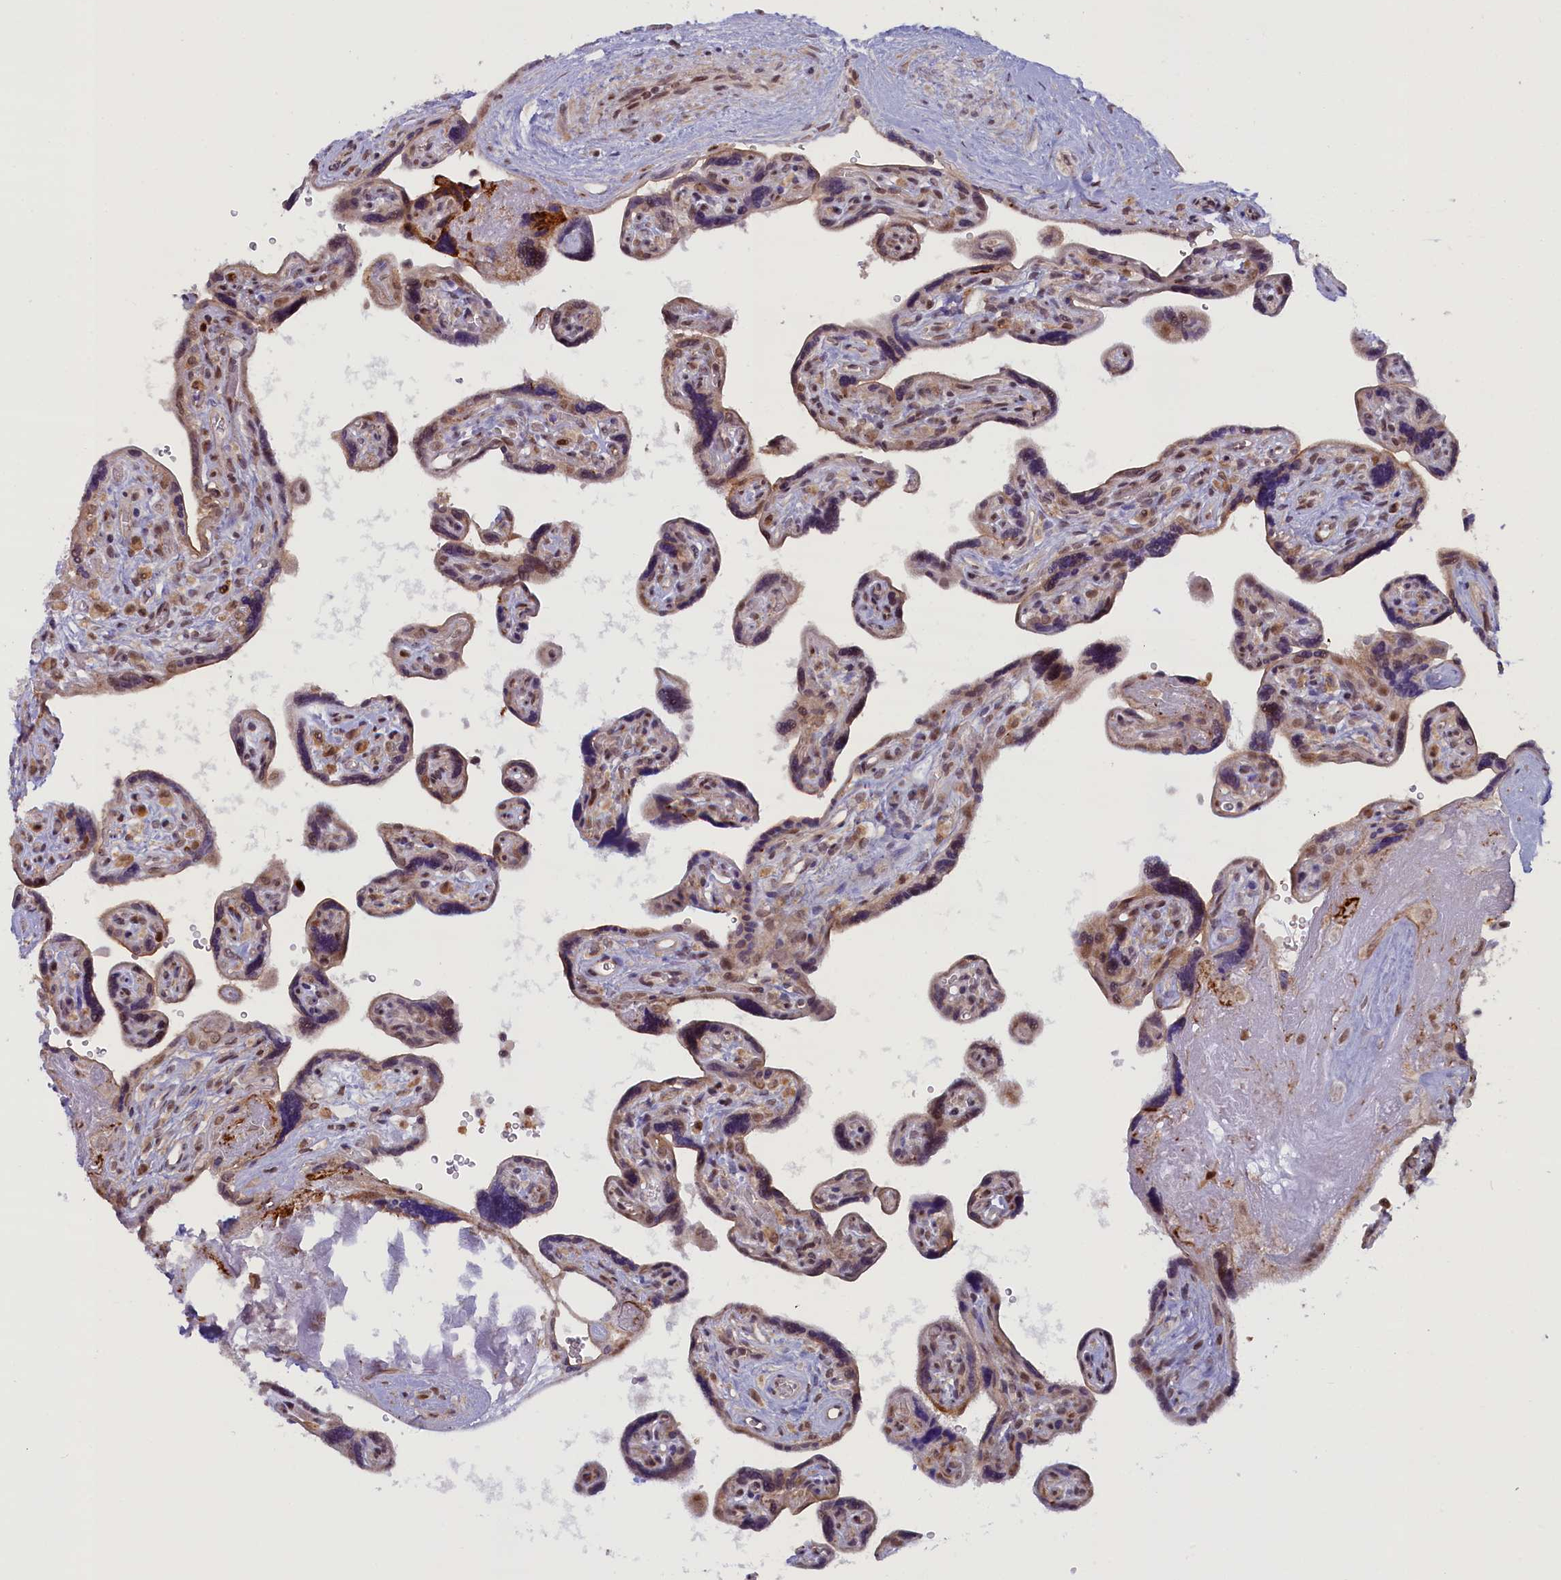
{"staining": {"intensity": "weak", "quantity": "25%-75%", "location": "cytoplasmic/membranous,nuclear"}, "tissue": "placenta", "cell_type": "Trophoblastic cells", "image_type": "normal", "snomed": [{"axis": "morphology", "description": "Normal tissue, NOS"}, {"axis": "topography", "description": "Placenta"}], "caption": "Weak cytoplasmic/membranous,nuclear expression is present in approximately 25%-75% of trophoblastic cells in normal placenta.", "gene": "FCHO1", "patient": {"sex": "female", "age": 39}}